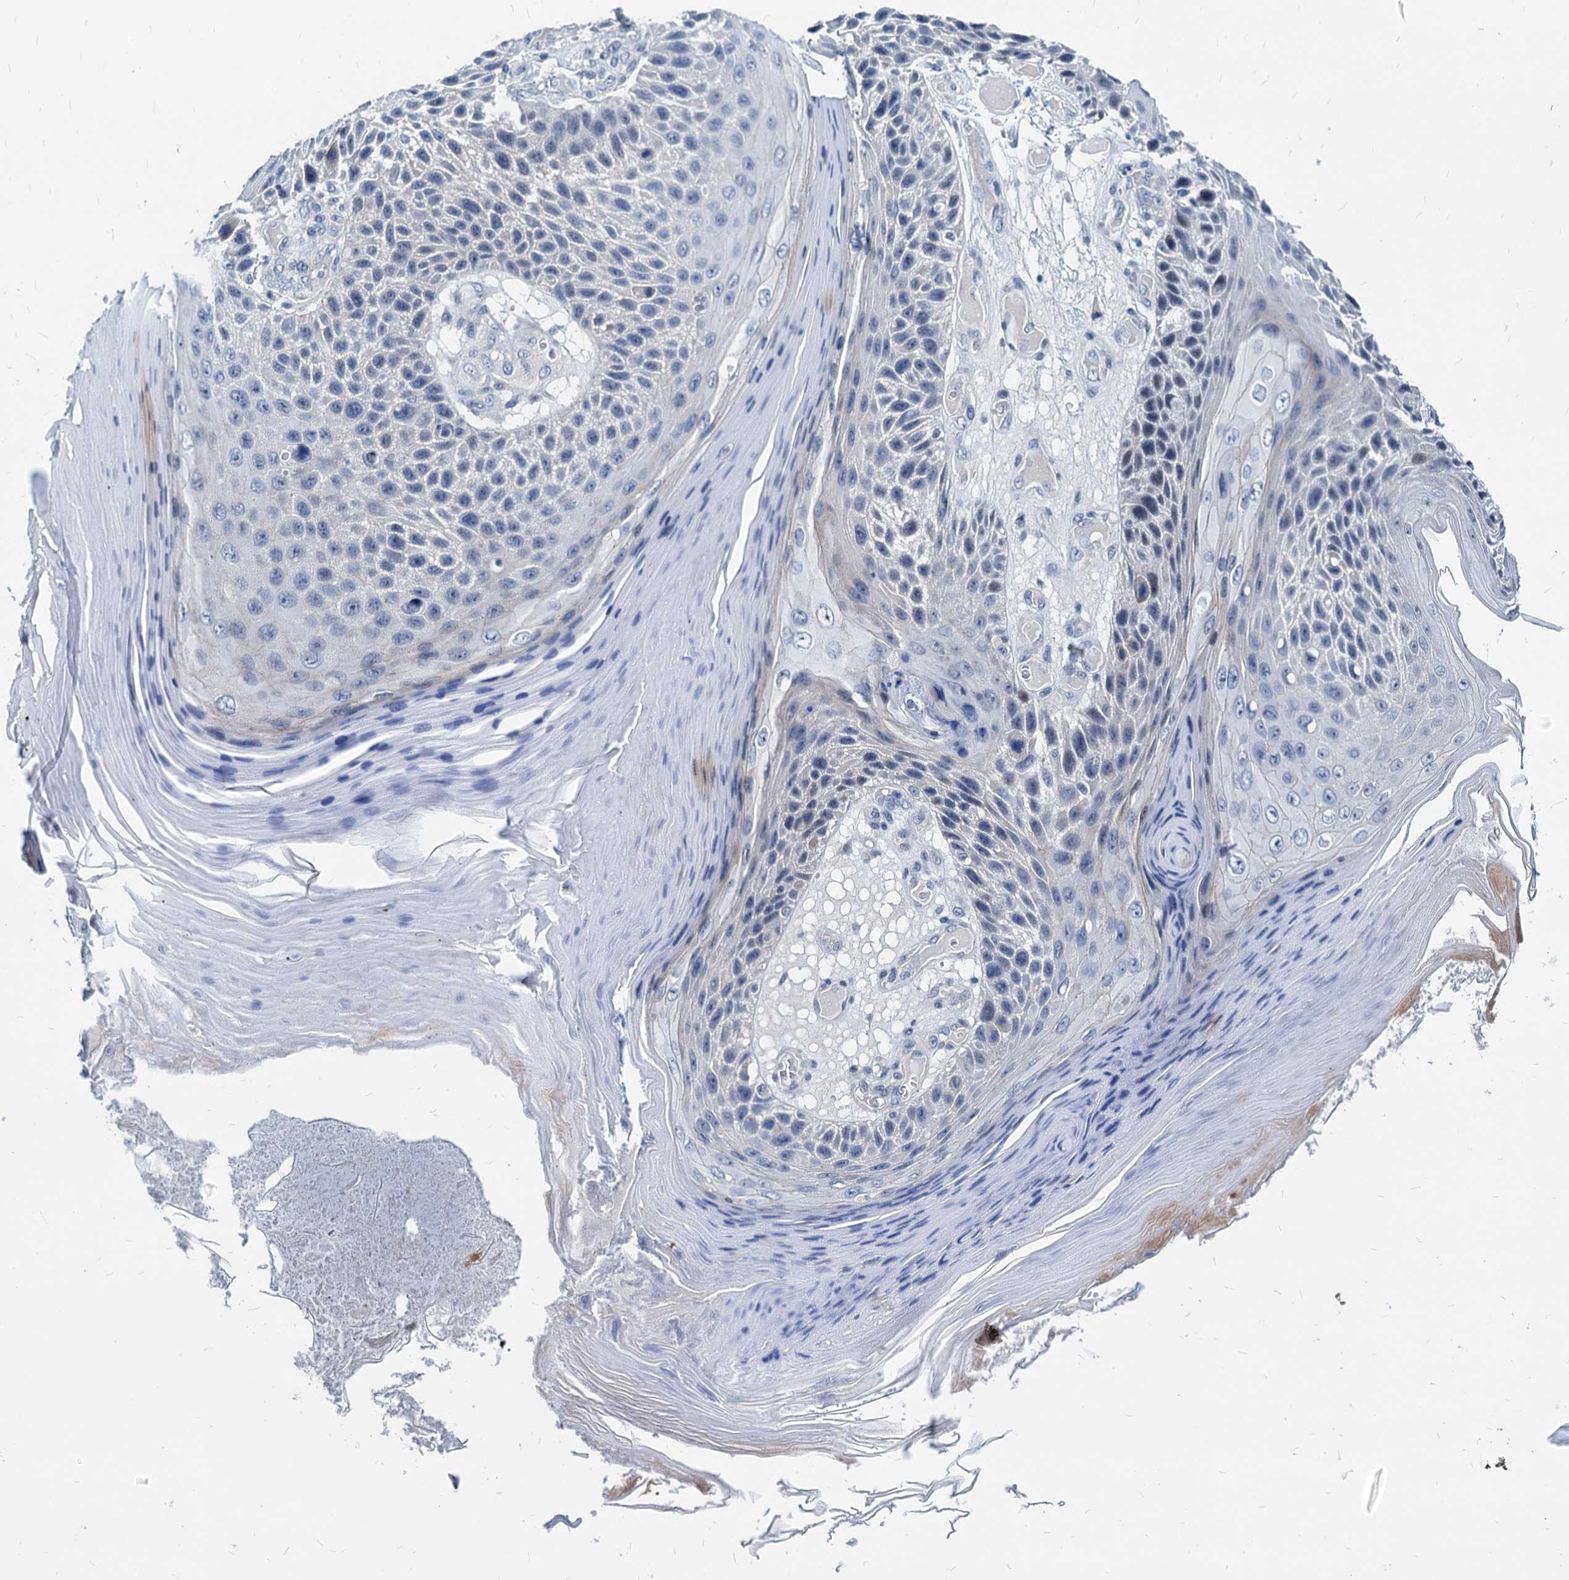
{"staining": {"intensity": "negative", "quantity": "none", "location": "none"}, "tissue": "skin cancer", "cell_type": "Tumor cells", "image_type": "cancer", "snomed": [{"axis": "morphology", "description": "Squamous cell carcinoma, NOS"}, {"axis": "topography", "description": "Skin"}], "caption": "Tumor cells show no significant protein staining in skin cancer.", "gene": "HSF2", "patient": {"sex": "female", "age": 88}}